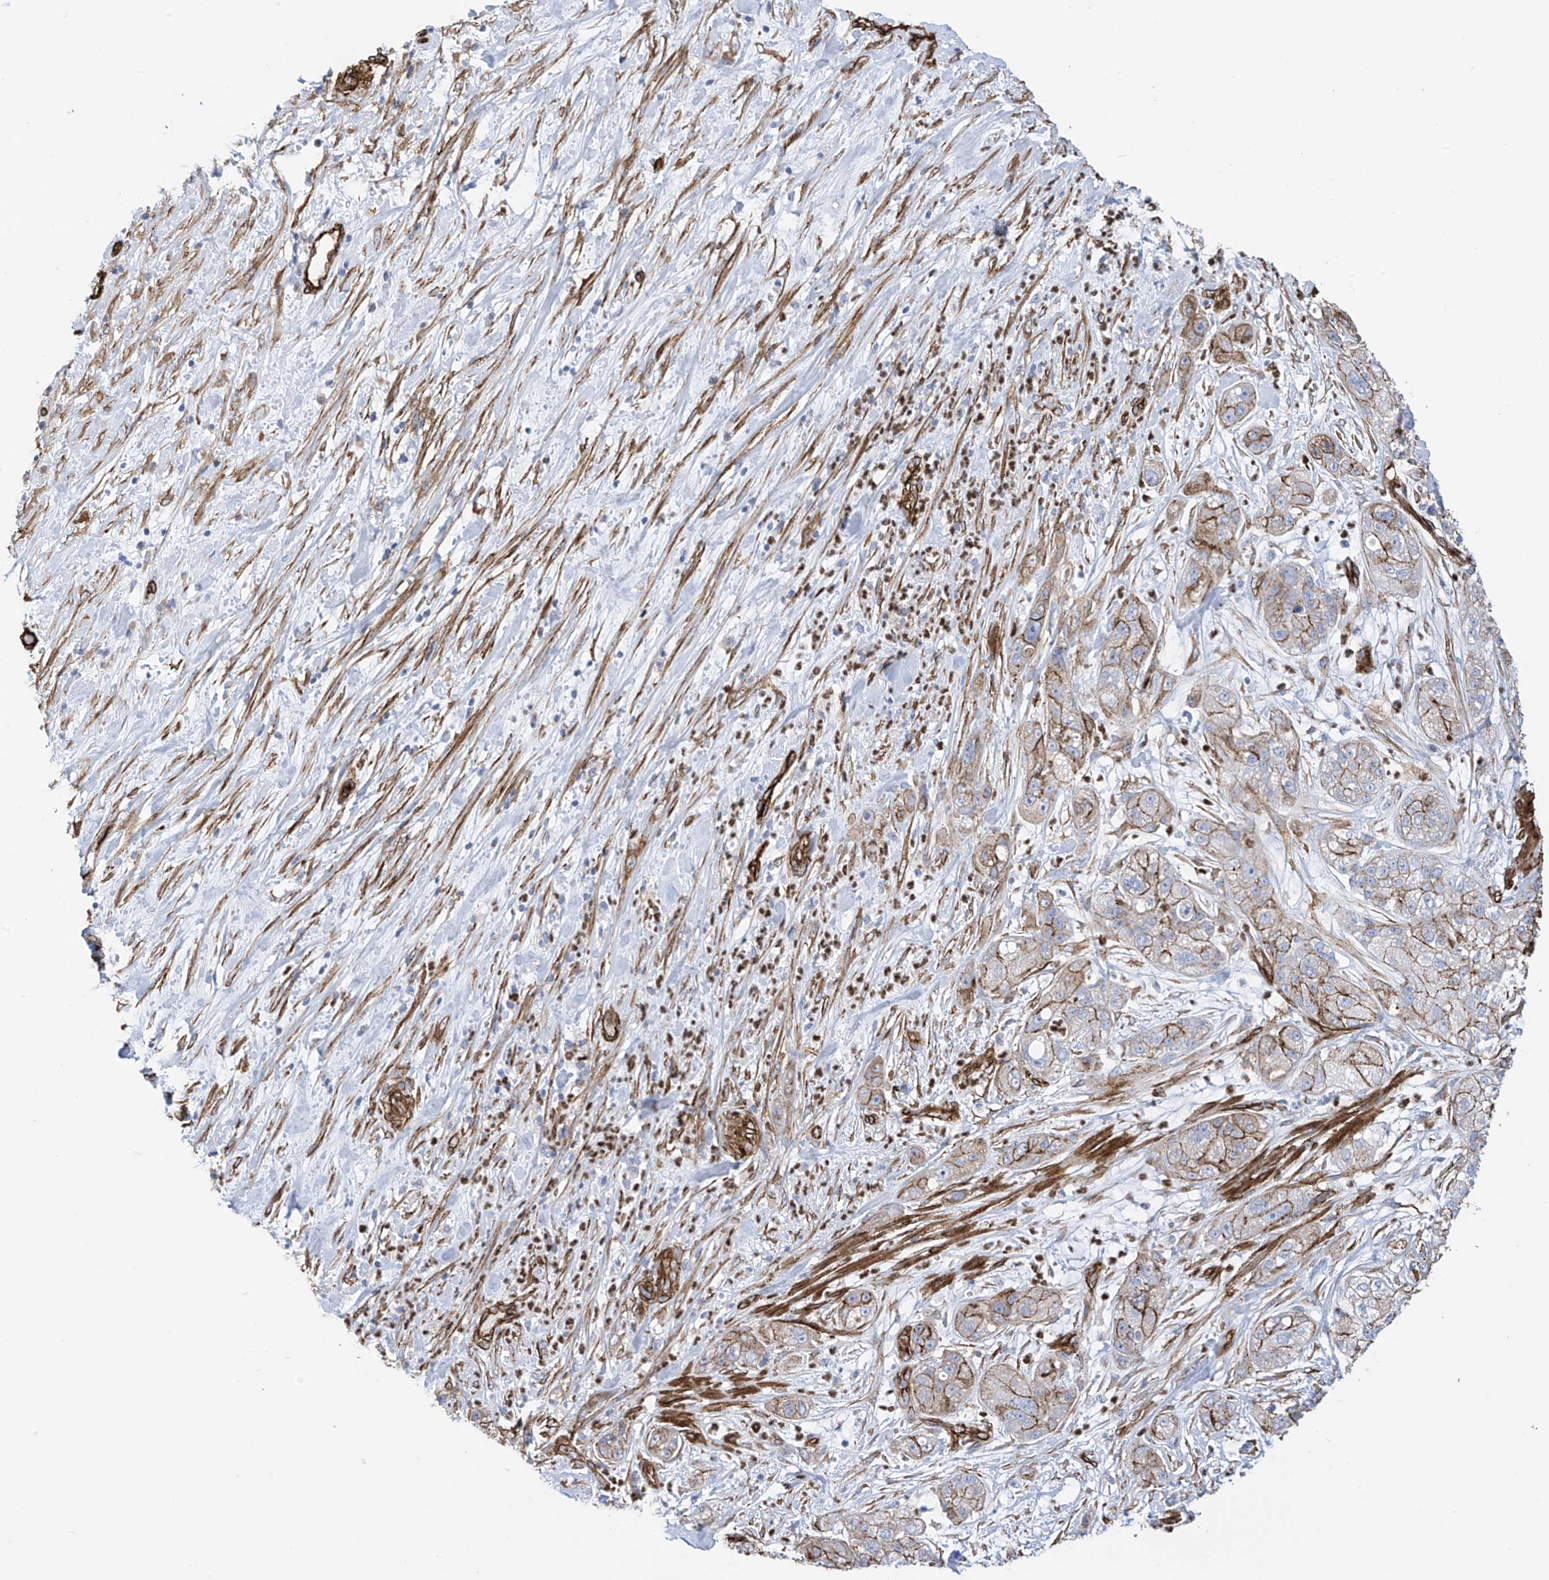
{"staining": {"intensity": "moderate", "quantity": "25%-75%", "location": "cytoplasmic/membranous"}, "tissue": "pancreatic cancer", "cell_type": "Tumor cells", "image_type": "cancer", "snomed": [{"axis": "morphology", "description": "Adenocarcinoma, NOS"}, {"axis": "topography", "description": "Pancreas"}], "caption": "A histopathology image of human pancreatic cancer (adenocarcinoma) stained for a protein displays moderate cytoplasmic/membranous brown staining in tumor cells.", "gene": "UBTD1", "patient": {"sex": "female", "age": 78}}